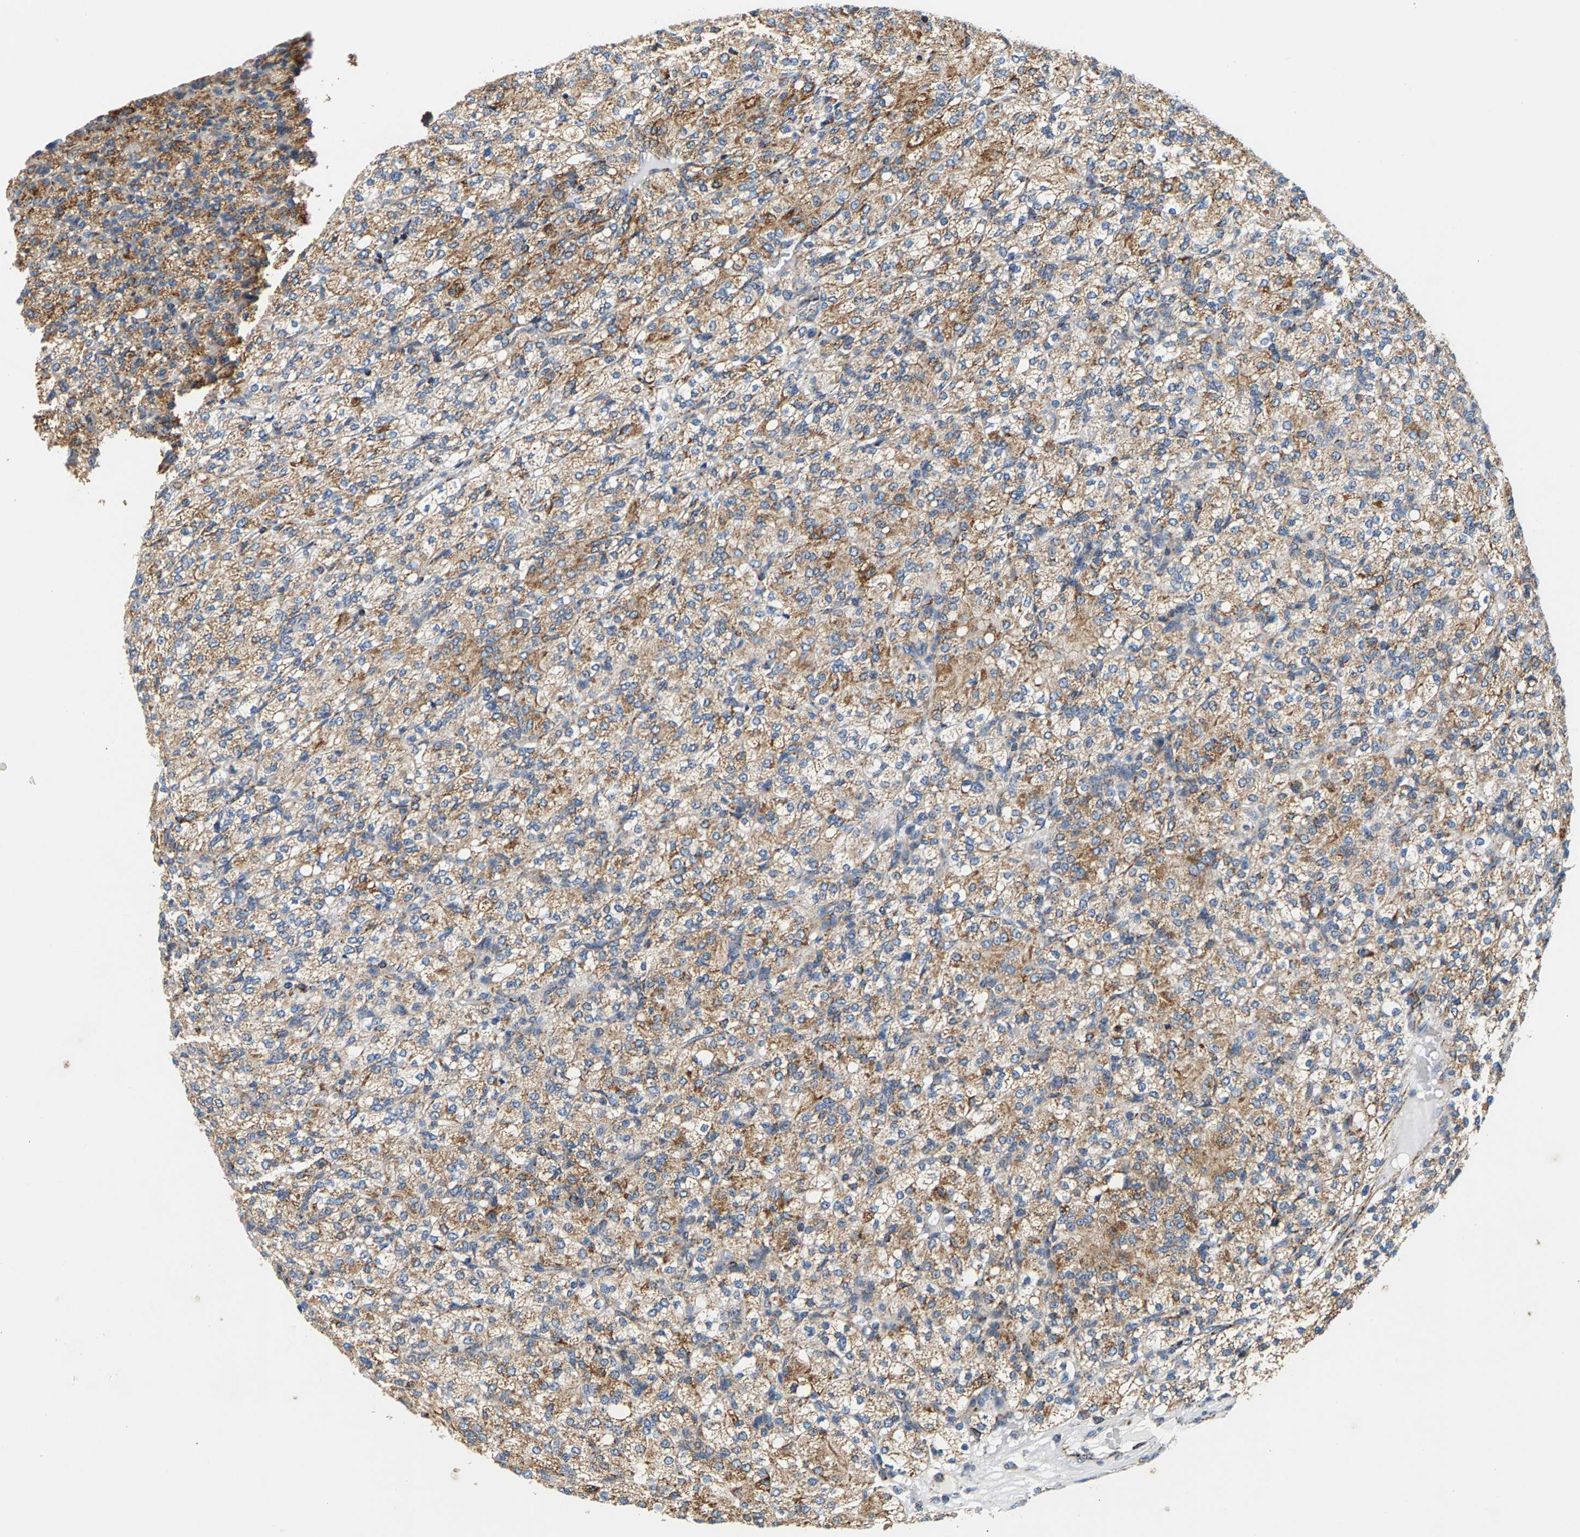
{"staining": {"intensity": "moderate", "quantity": ">75%", "location": "cytoplasmic/membranous"}, "tissue": "renal cancer", "cell_type": "Tumor cells", "image_type": "cancer", "snomed": [{"axis": "morphology", "description": "Adenocarcinoma, NOS"}, {"axis": "topography", "description": "Kidney"}], "caption": "Renal adenocarcinoma stained with a protein marker reveals moderate staining in tumor cells.", "gene": "PDE1A", "patient": {"sex": "male", "age": 77}}